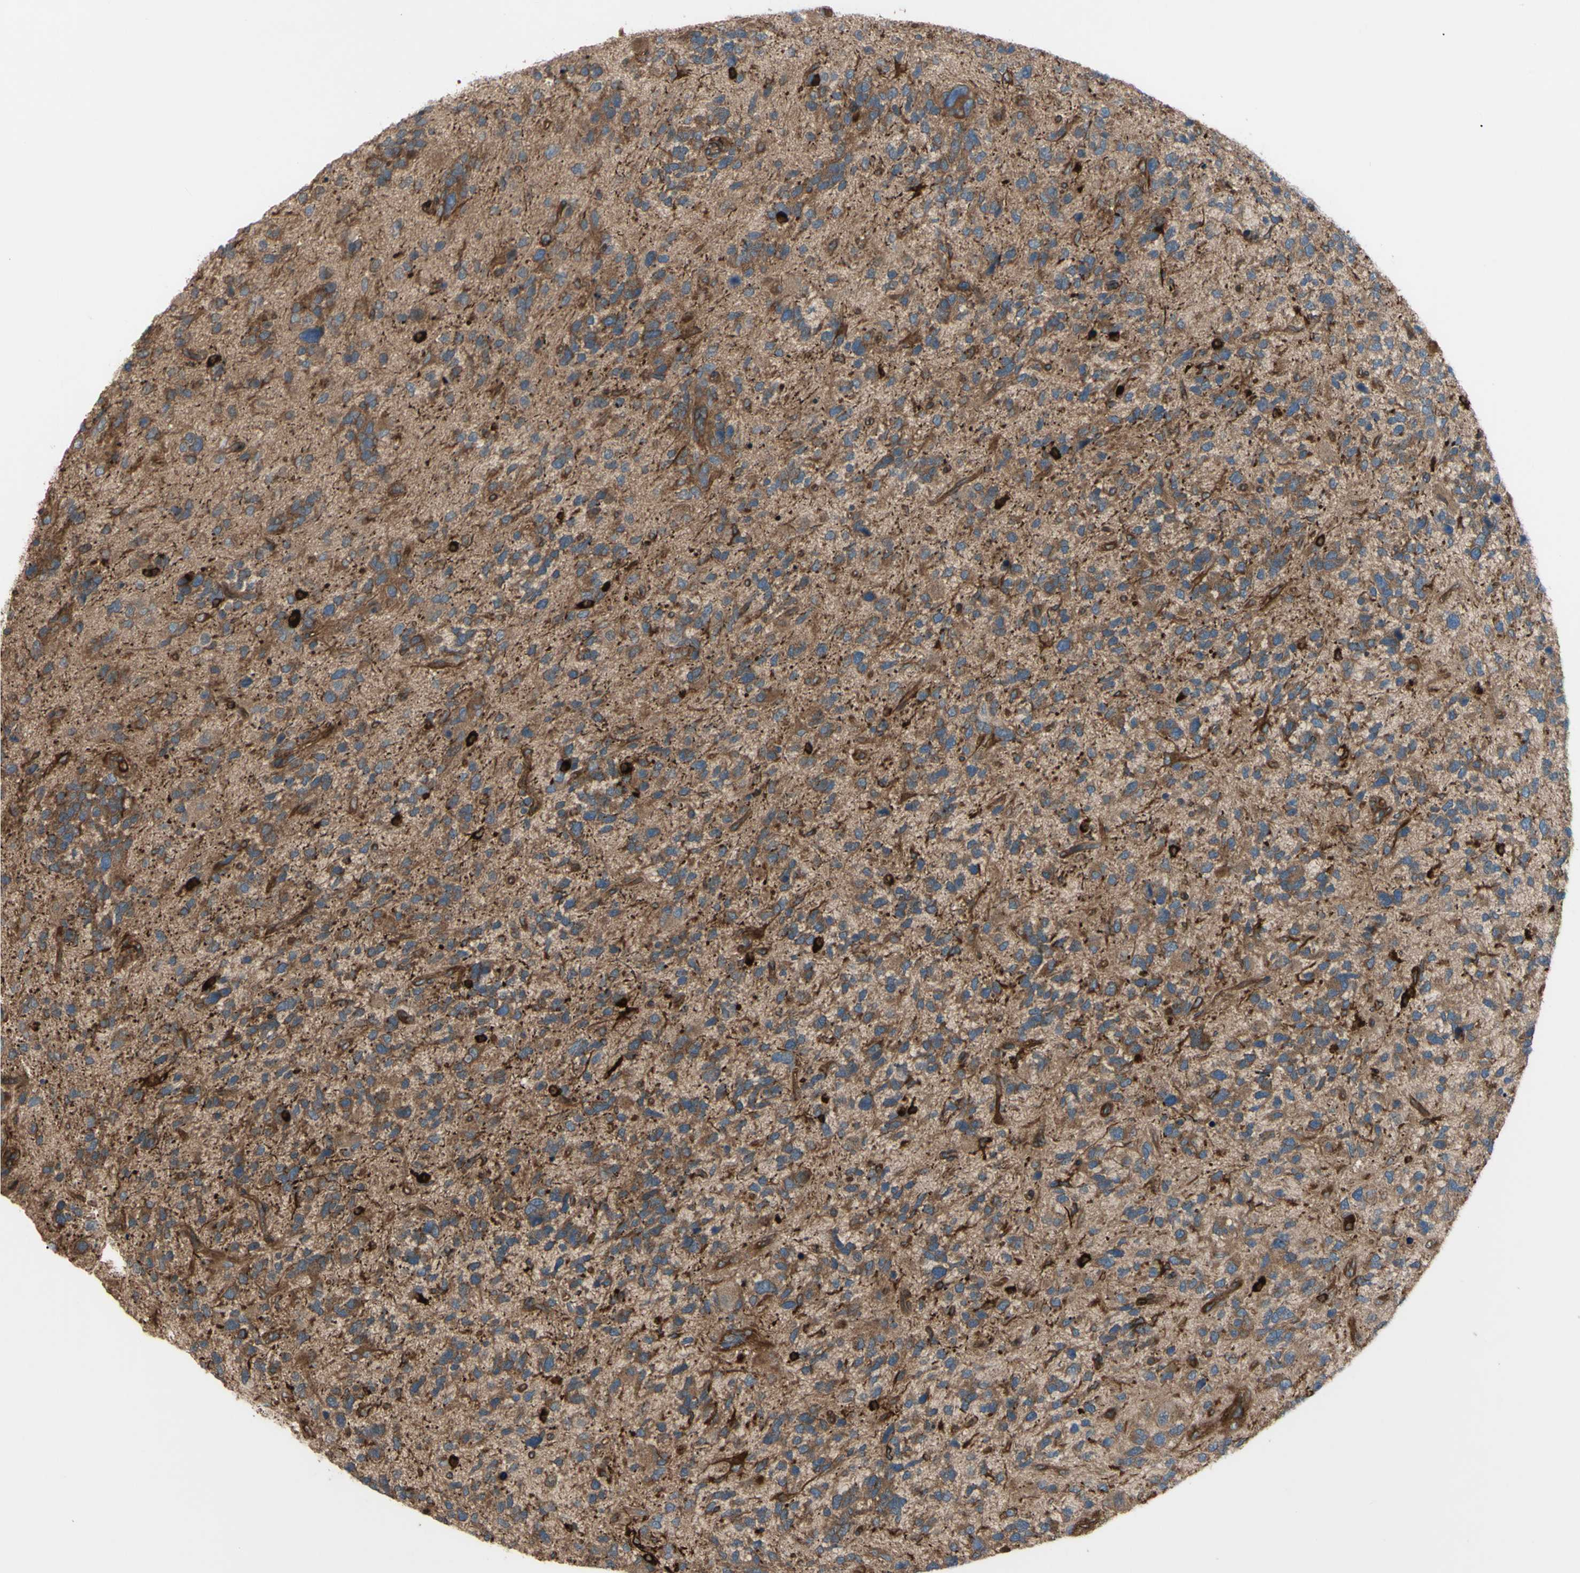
{"staining": {"intensity": "strong", "quantity": ">75%", "location": "cytoplasmic/membranous"}, "tissue": "glioma", "cell_type": "Tumor cells", "image_type": "cancer", "snomed": [{"axis": "morphology", "description": "Glioma, malignant, High grade"}, {"axis": "topography", "description": "Brain"}], "caption": "This histopathology image reveals immunohistochemistry (IHC) staining of glioma, with high strong cytoplasmic/membranous expression in about >75% of tumor cells.", "gene": "PTPN12", "patient": {"sex": "female", "age": 58}}